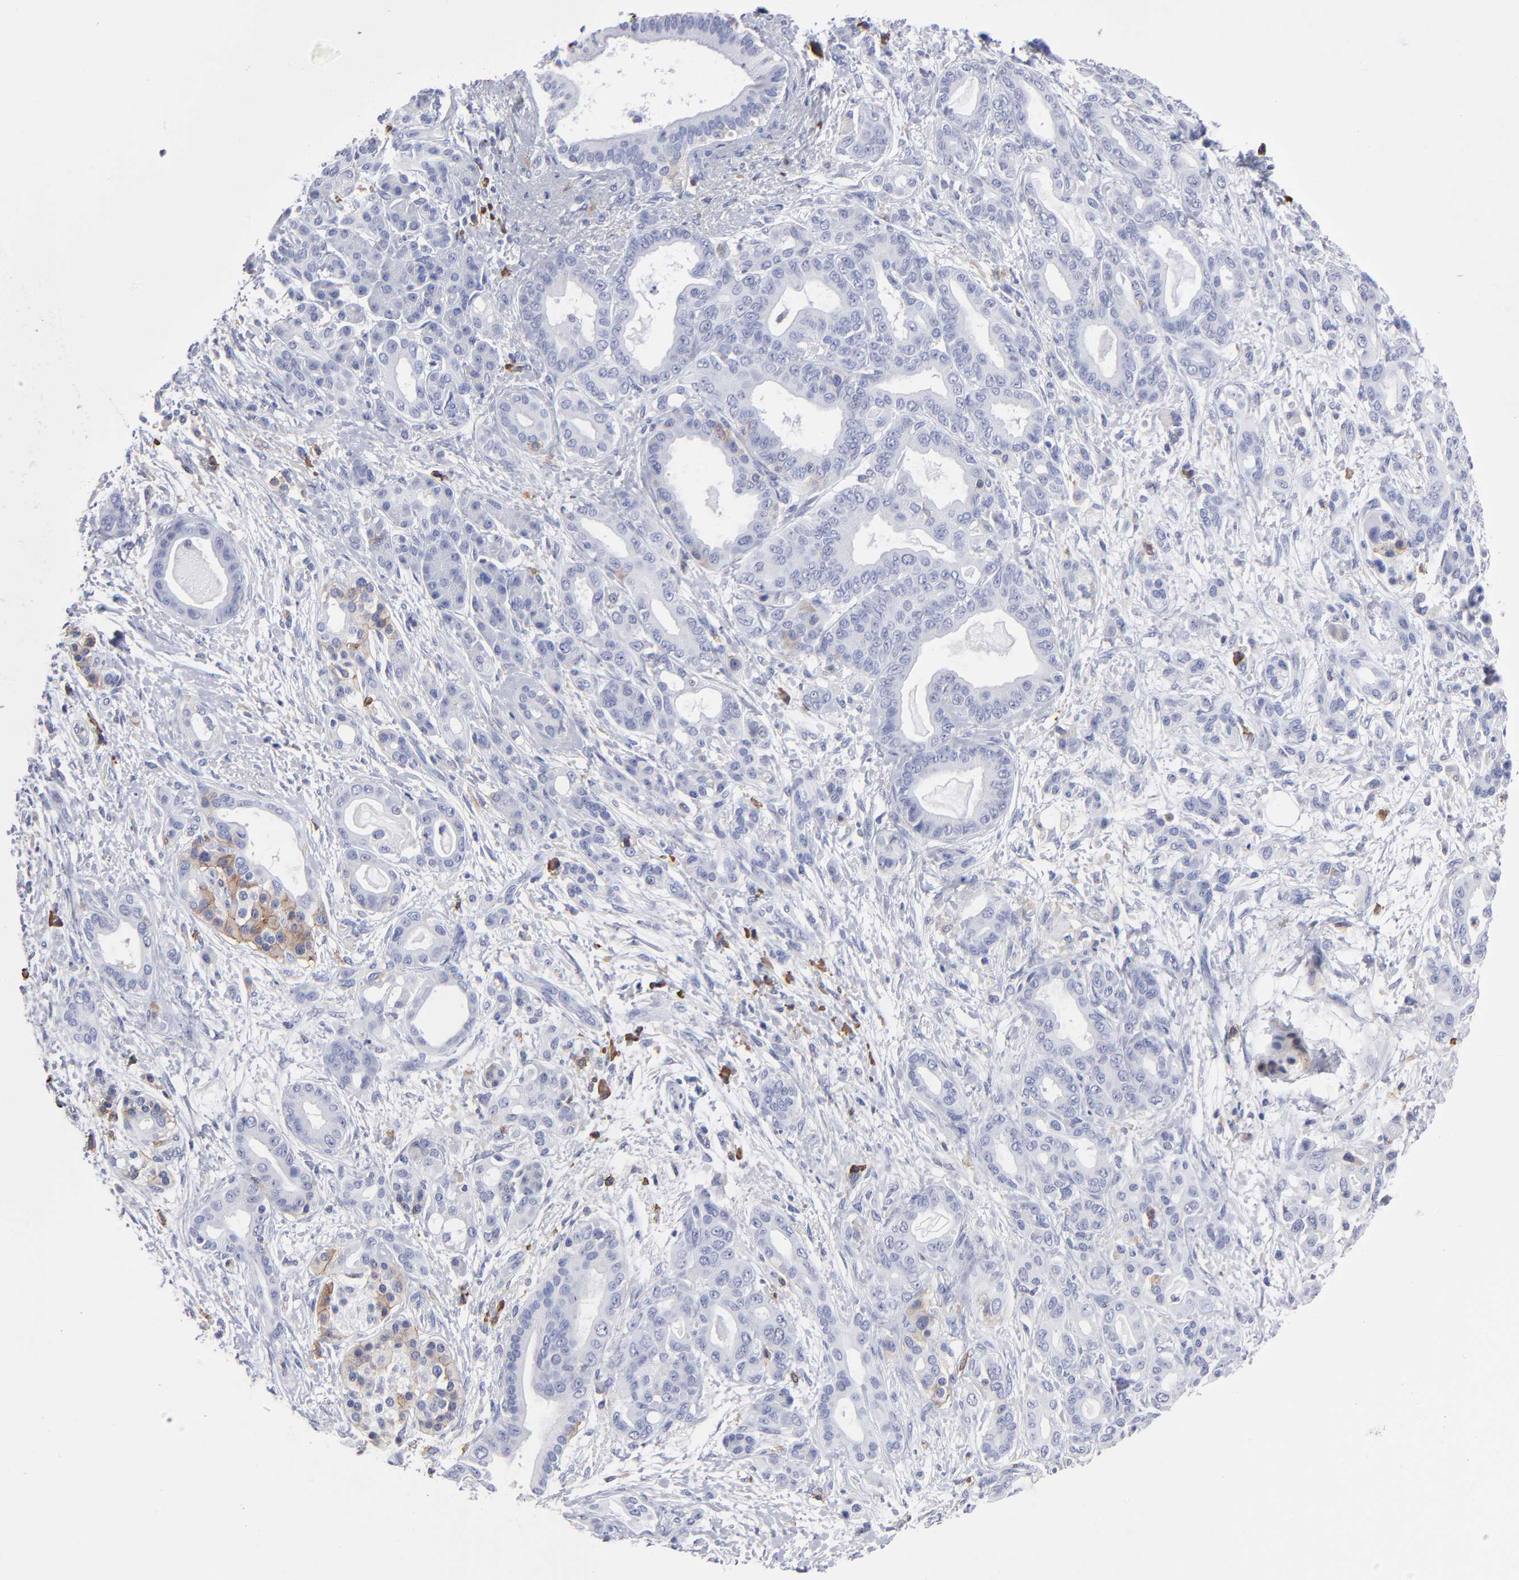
{"staining": {"intensity": "negative", "quantity": "none", "location": "none"}, "tissue": "pancreatic cancer", "cell_type": "Tumor cells", "image_type": "cancer", "snomed": [{"axis": "morphology", "description": "Adenocarcinoma, NOS"}, {"axis": "topography", "description": "Pancreas"}], "caption": "IHC histopathology image of human adenocarcinoma (pancreatic) stained for a protein (brown), which exhibits no positivity in tumor cells.", "gene": "LAT2", "patient": {"sex": "male", "age": 63}}